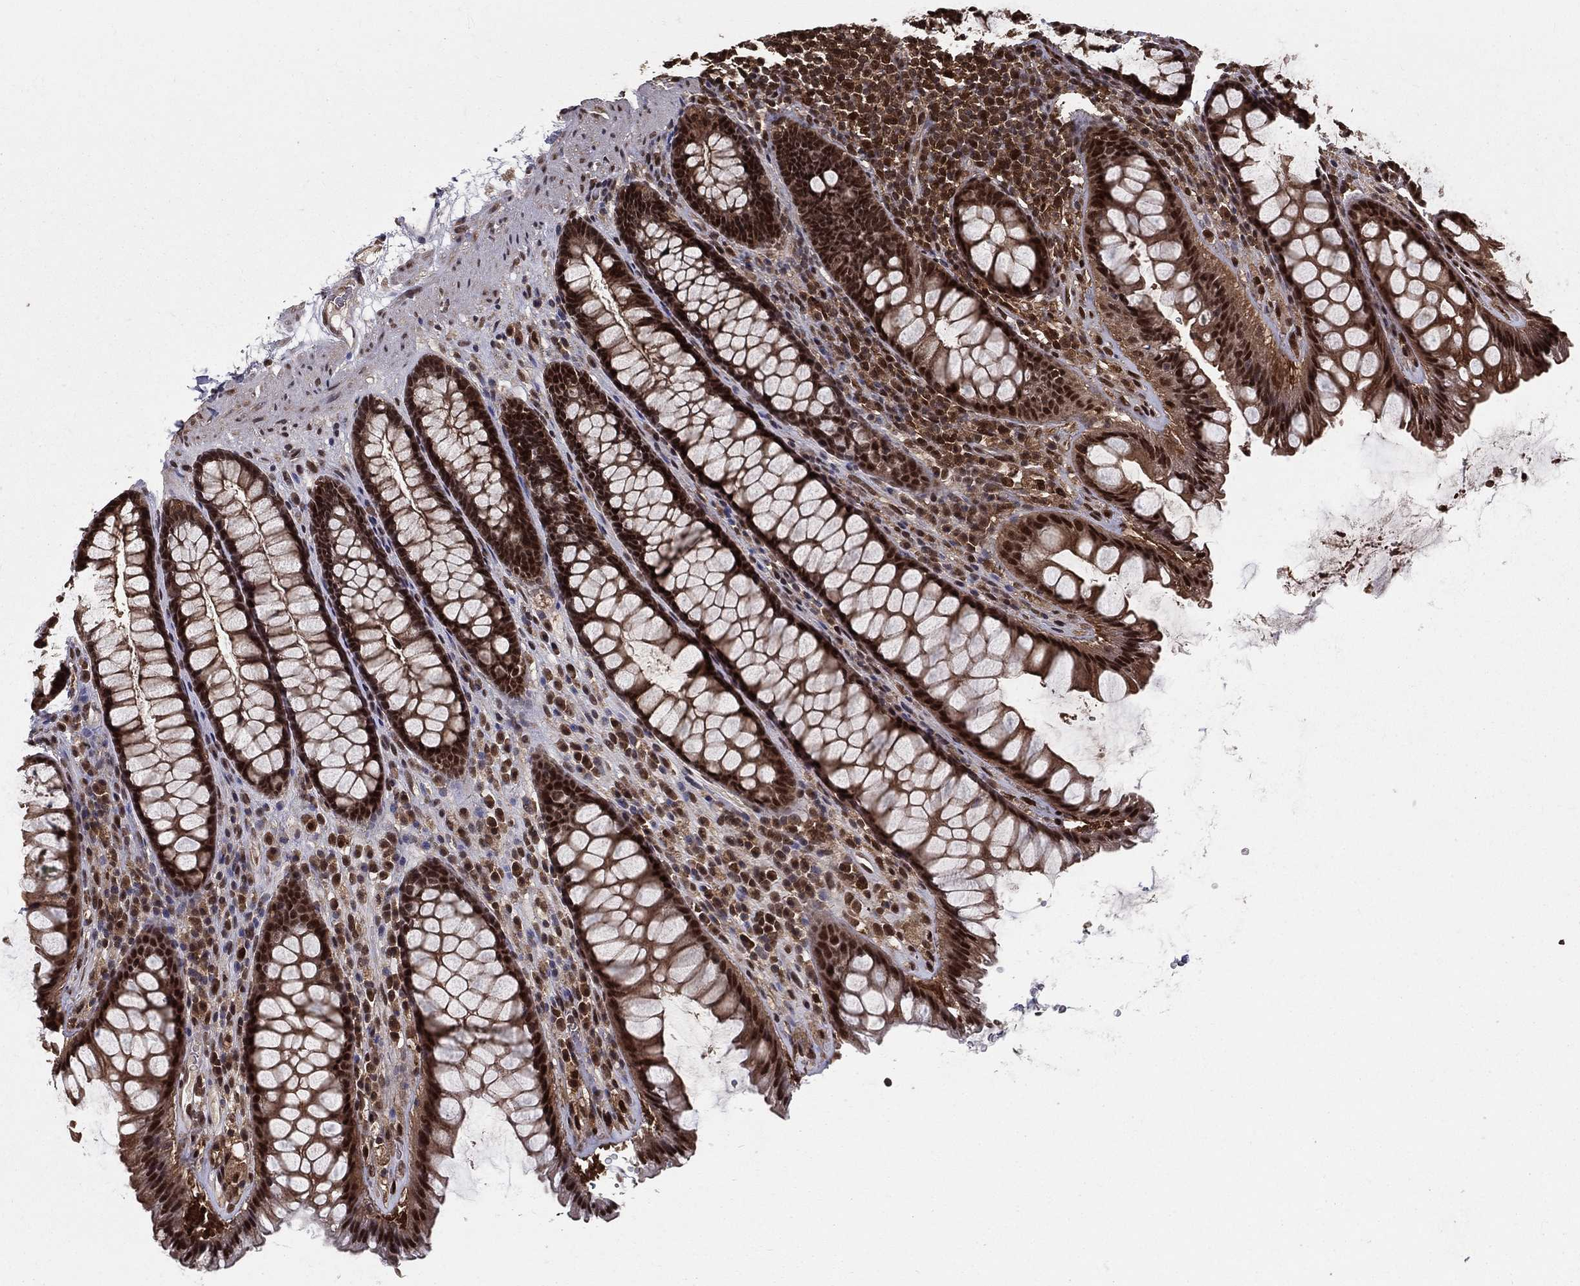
{"staining": {"intensity": "strong", "quantity": ">75%", "location": "cytoplasmic/membranous,nuclear"}, "tissue": "rectum", "cell_type": "Glandular cells", "image_type": "normal", "snomed": [{"axis": "morphology", "description": "Normal tissue, NOS"}, {"axis": "topography", "description": "Rectum"}], "caption": "DAB immunohistochemical staining of benign rectum demonstrates strong cytoplasmic/membranous,nuclear protein positivity in approximately >75% of glandular cells.", "gene": "CARM1", "patient": {"sex": "male", "age": 72}}